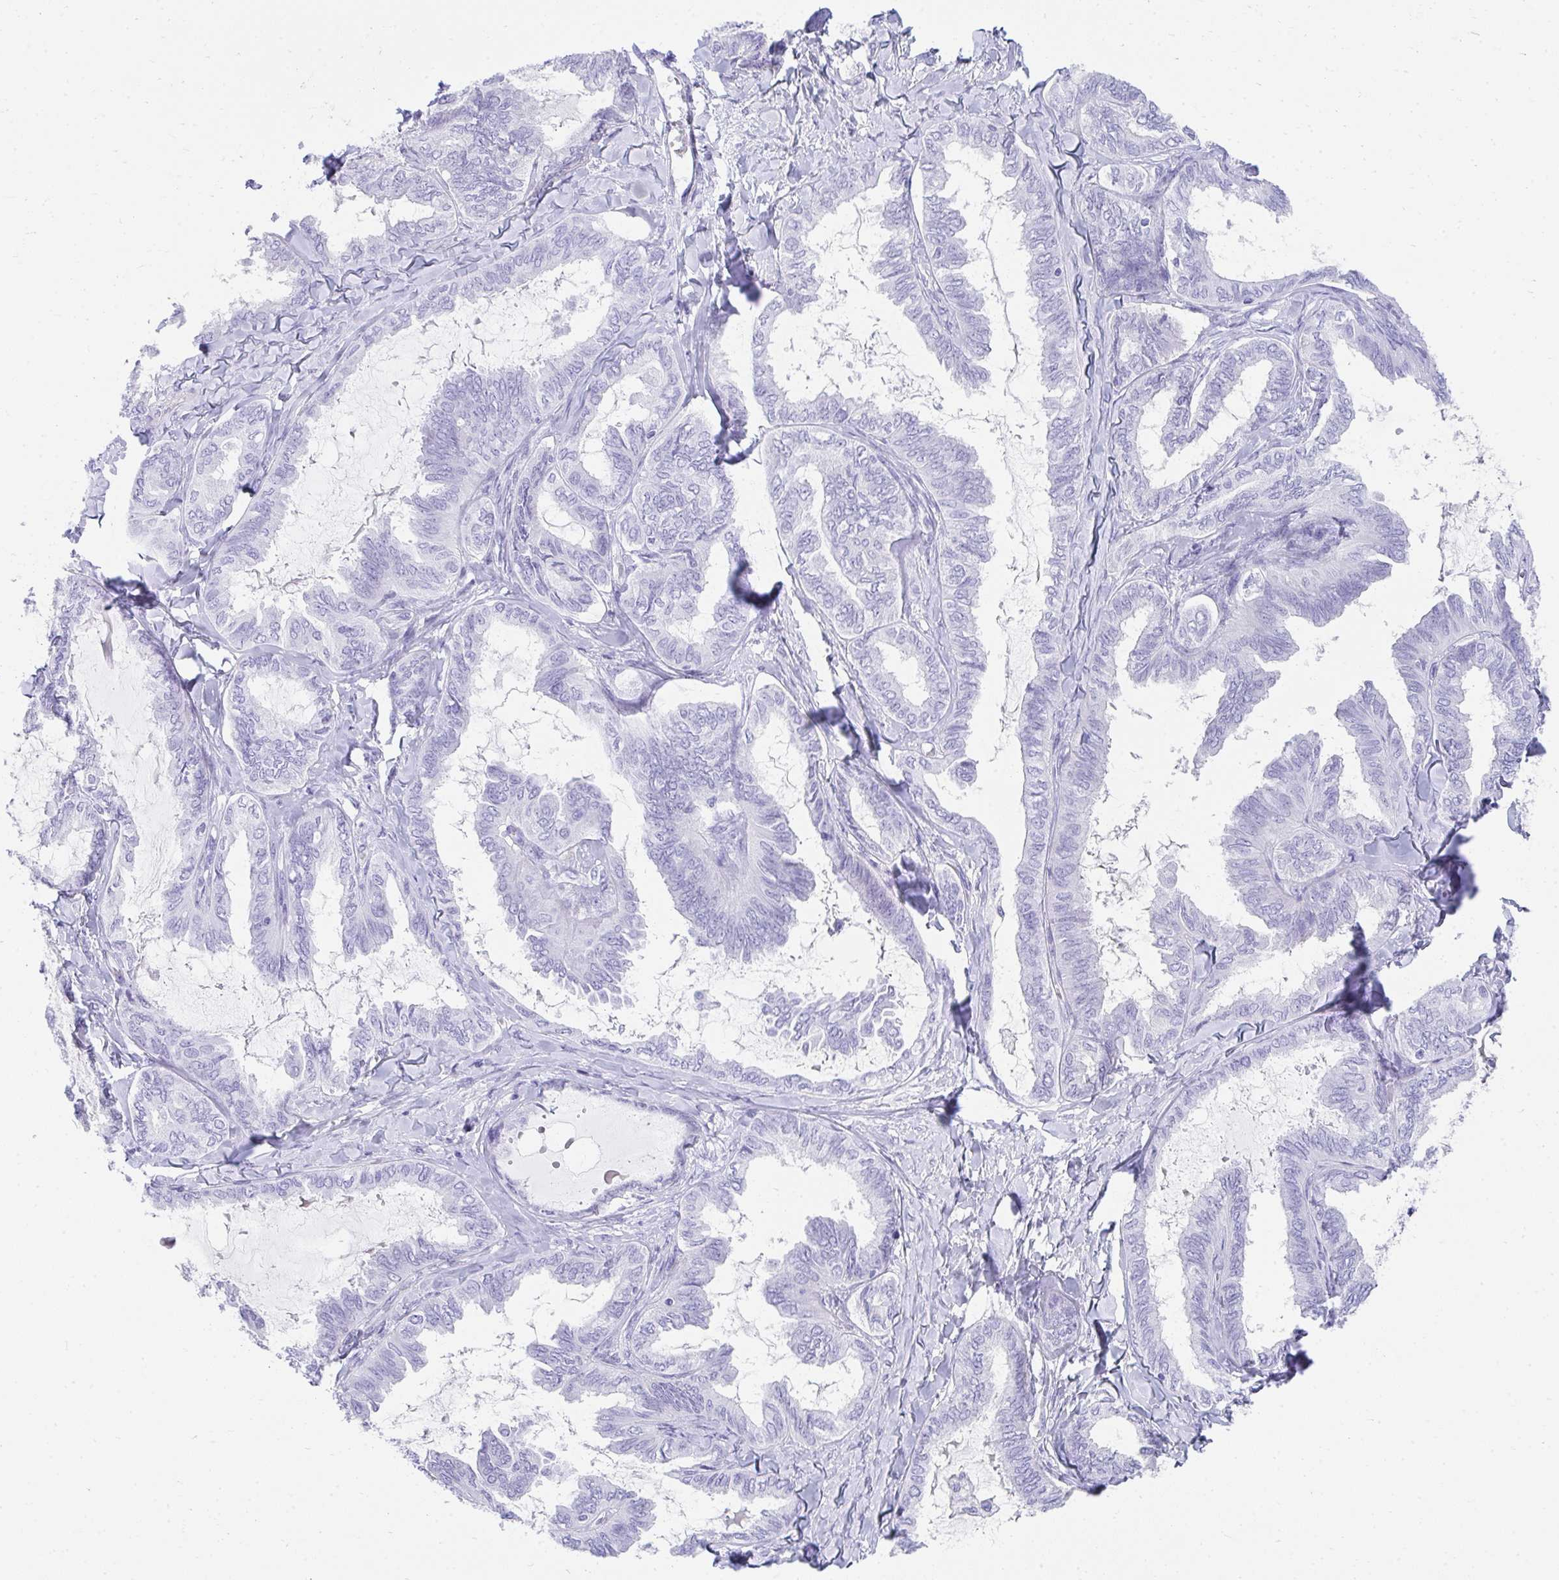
{"staining": {"intensity": "negative", "quantity": "none", "location": "none"}, "tissue": "ovarian cancer", "cell_type": "Tumor cells", "image_type": "cancer", "snomed": [{"axis": "morphology", "description": "Carcinoma, endometroid"}, {"axis": "topography", "description": "Ovary"}], "caption": "This image is of ovarian cancer stained with immunohistochemistry (IHC) to label a protein in brown with the nuclei are counter-stained blue. There is no staining in tumor cells. (DAB (3,3'-diaminobenzidine) immunohistochemistry with hematoxylin counter stain).", "gene": "TNNT1", "patient": {"sex": "female", "age": 70}}